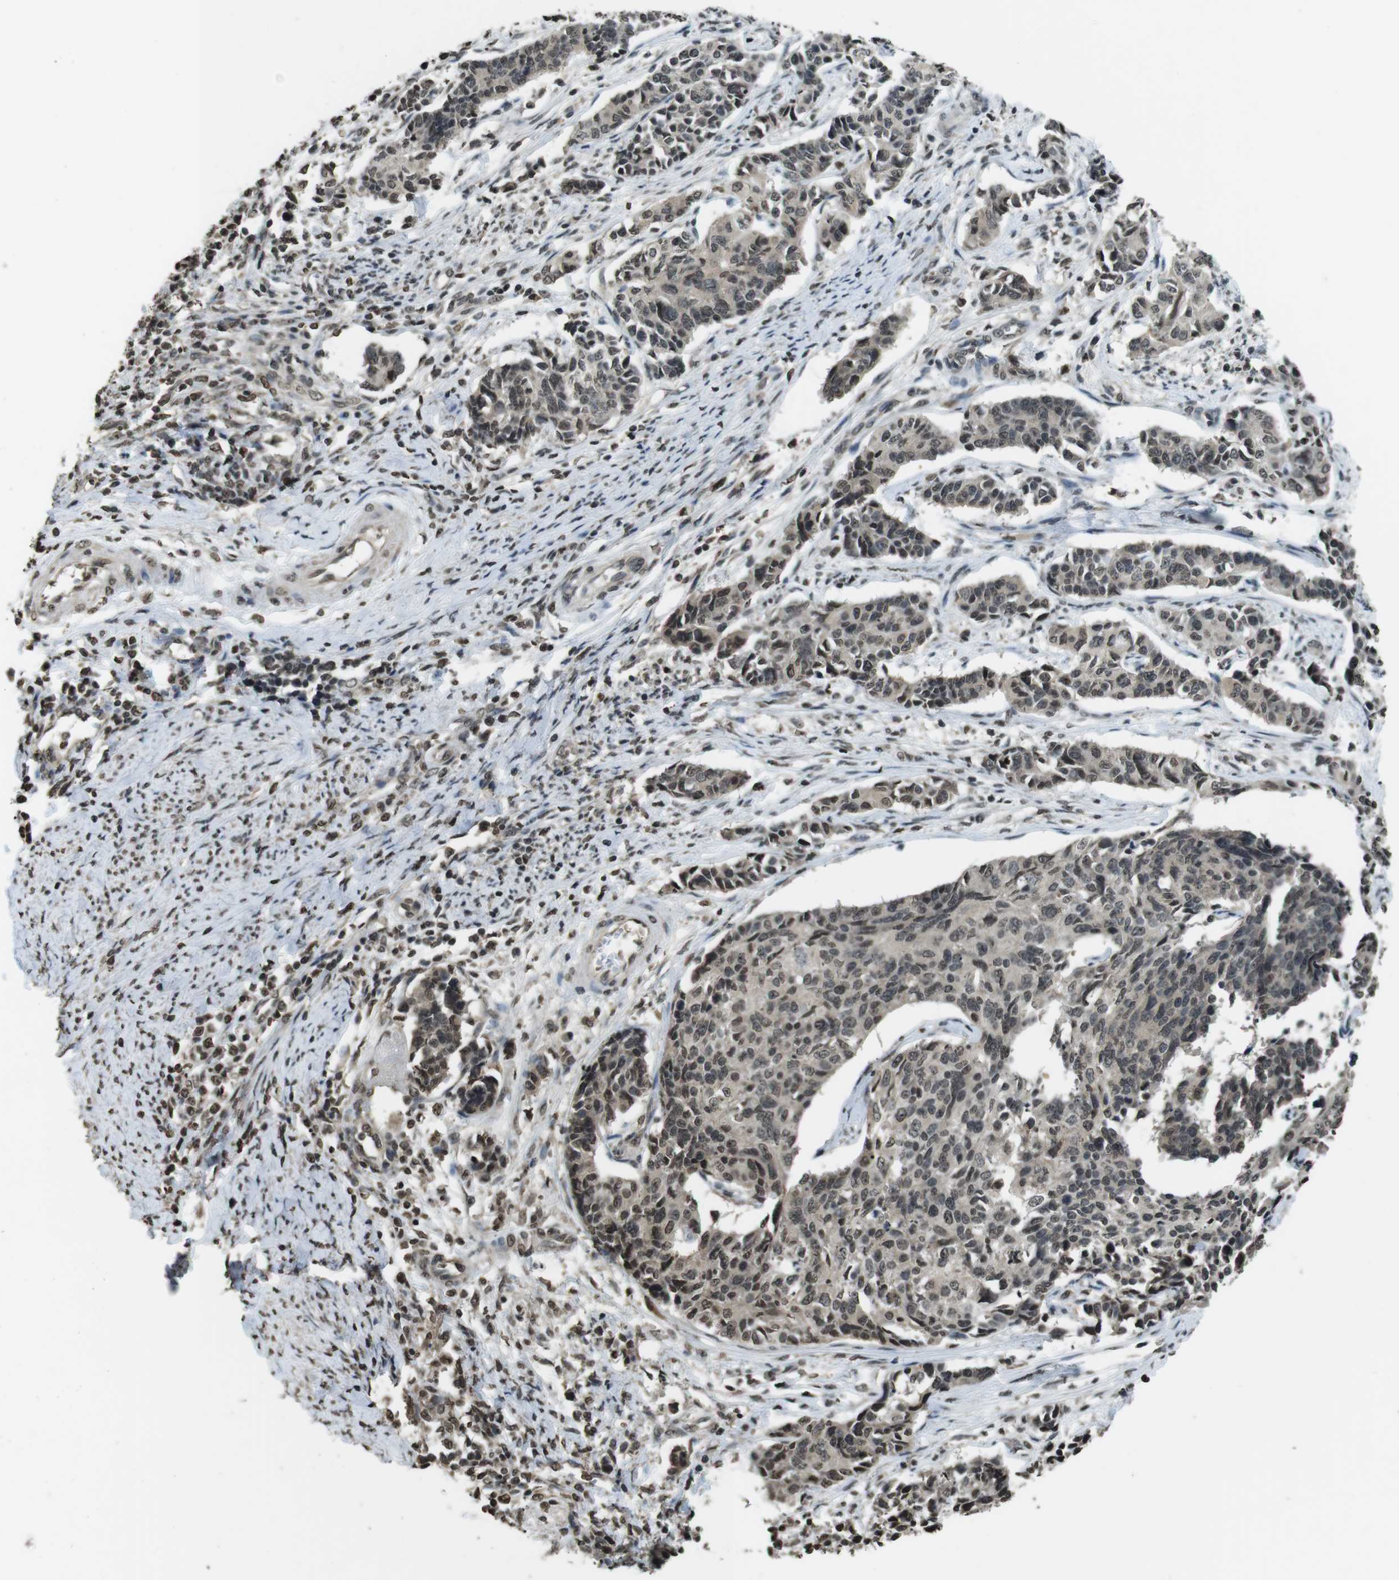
{"staining": {"intensity": "moderate", "quantity": ">75%", "location": "nuclear"}, "tissue": "cervical cancer", "cell_type": "Tumor cells", "image_type": "cancer", "snomed": [{"axis": "morphology", "description": "Normal tissue, NOS"}, {"axis": "morphology", "description": "Squamous cell carcinoma, NOS"}, {"axis": "topography", "description": "Cervix"}], "caption": "A histopathology image of human cervical cancer stained for a protein reveals moderate nuclear brown staining in tumor cells. (DAB (3,3'-diaminobenzidine) IHC, brown staining for protein, blue staining for nuclei).", "gene": "MAF", "patient": {"sex": "female", "age": 35}}